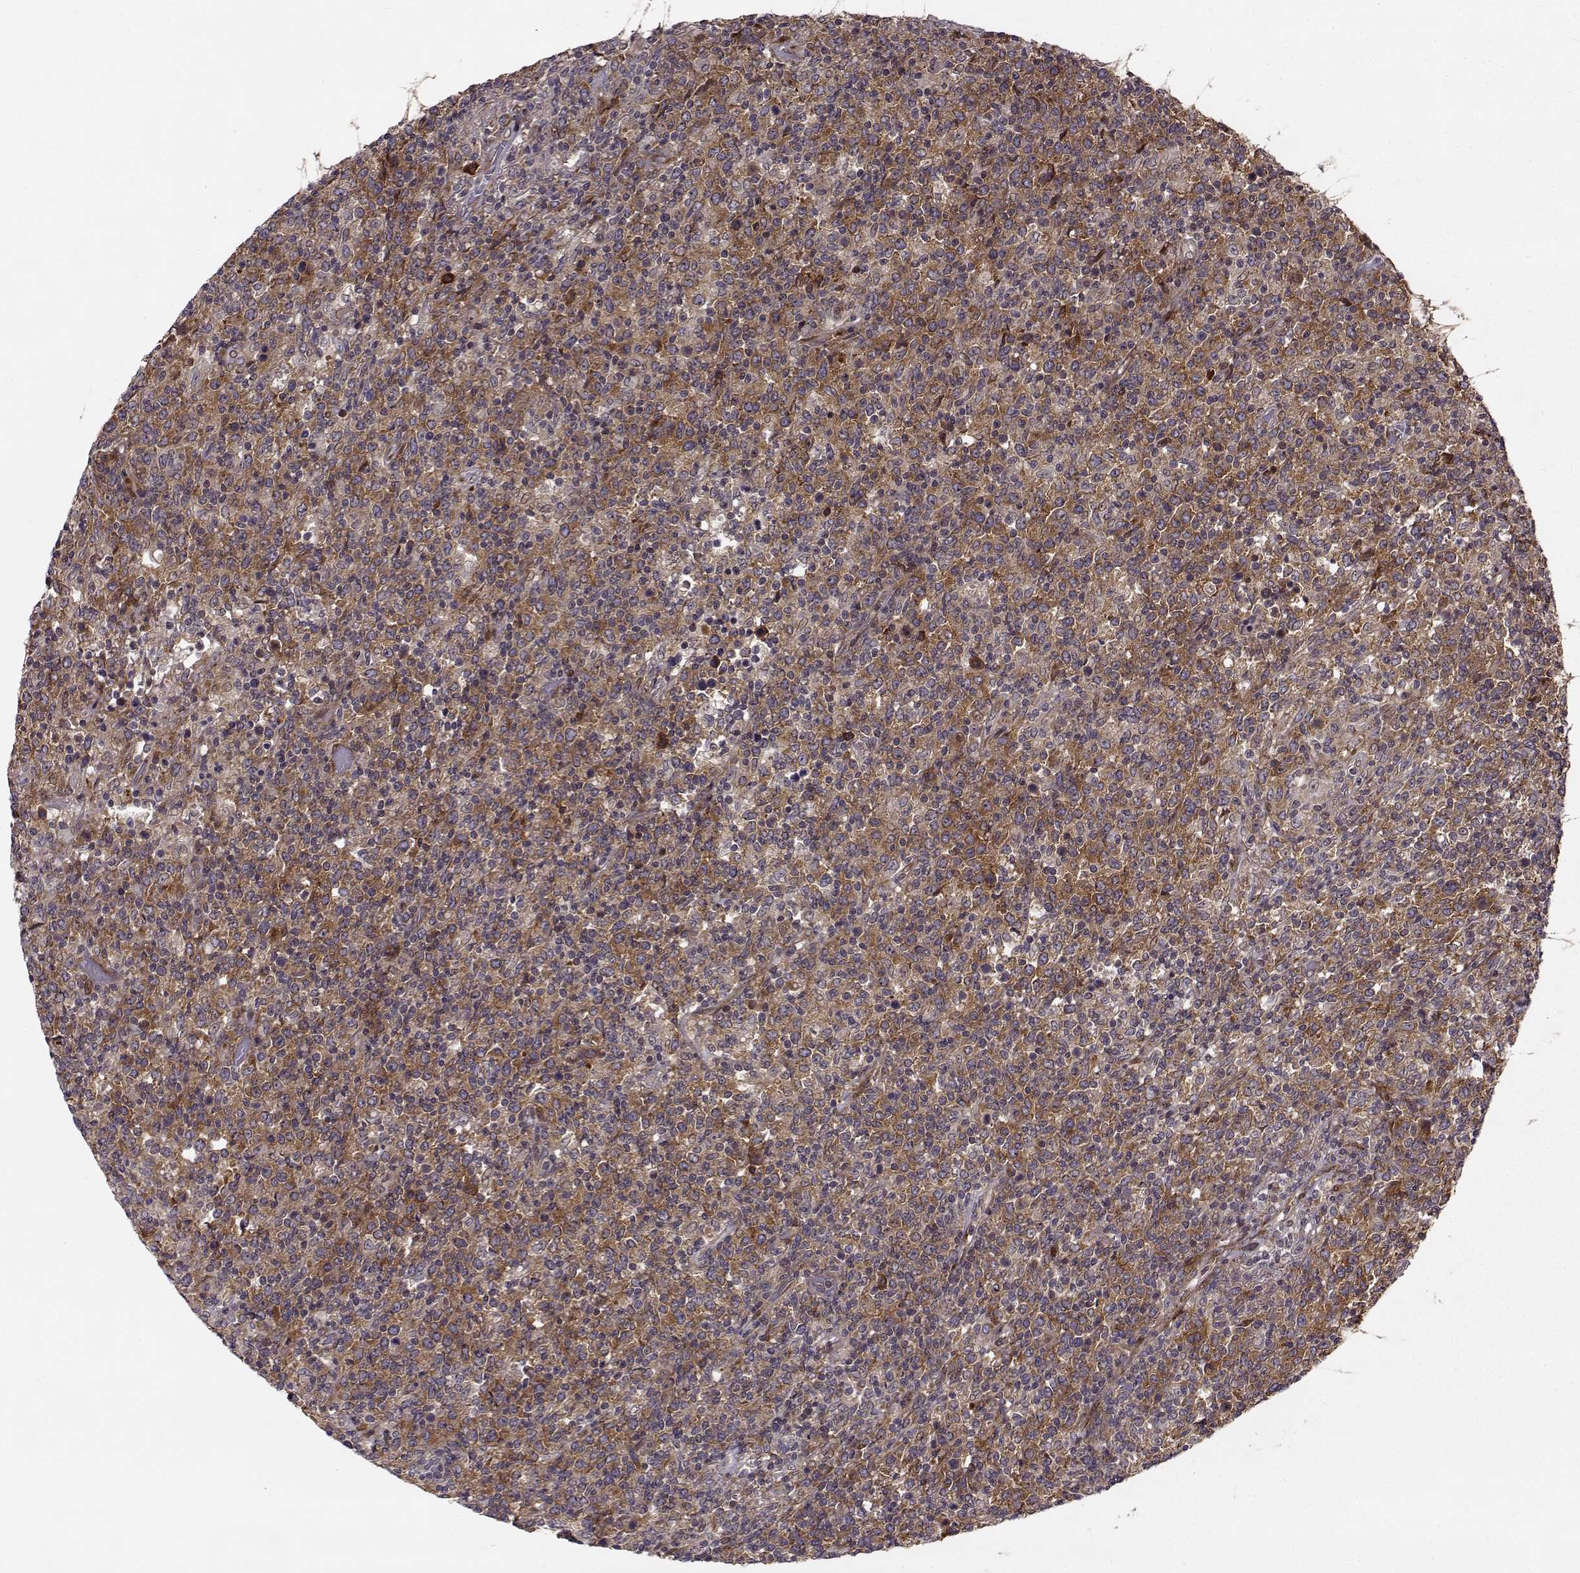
{"staining": {"intensity": "moderate", "quantity": ">75%", "location": "cytoplasmic/membranous"}, "tissue": "lymphoma", "cell_type": "Tumor cells", "image_type": "cancer", "snomed": [{"axis": "morphology", "description": "Malignant lymphoma, non-Hodgkin's type, High grade"}, {"axis": "topography", "description": "Lung"}], "caption": "Immunohistochemistry (IHC) (DAB) staining of human high-grade malignant lymphoma, non-Hodgkin's type demonstrates moderate cytoplasmic/membranous protein expression in approximately >75% of tumor cells.", "gene": "RPL31", "patient": {"sex": "male", "age": 79}}